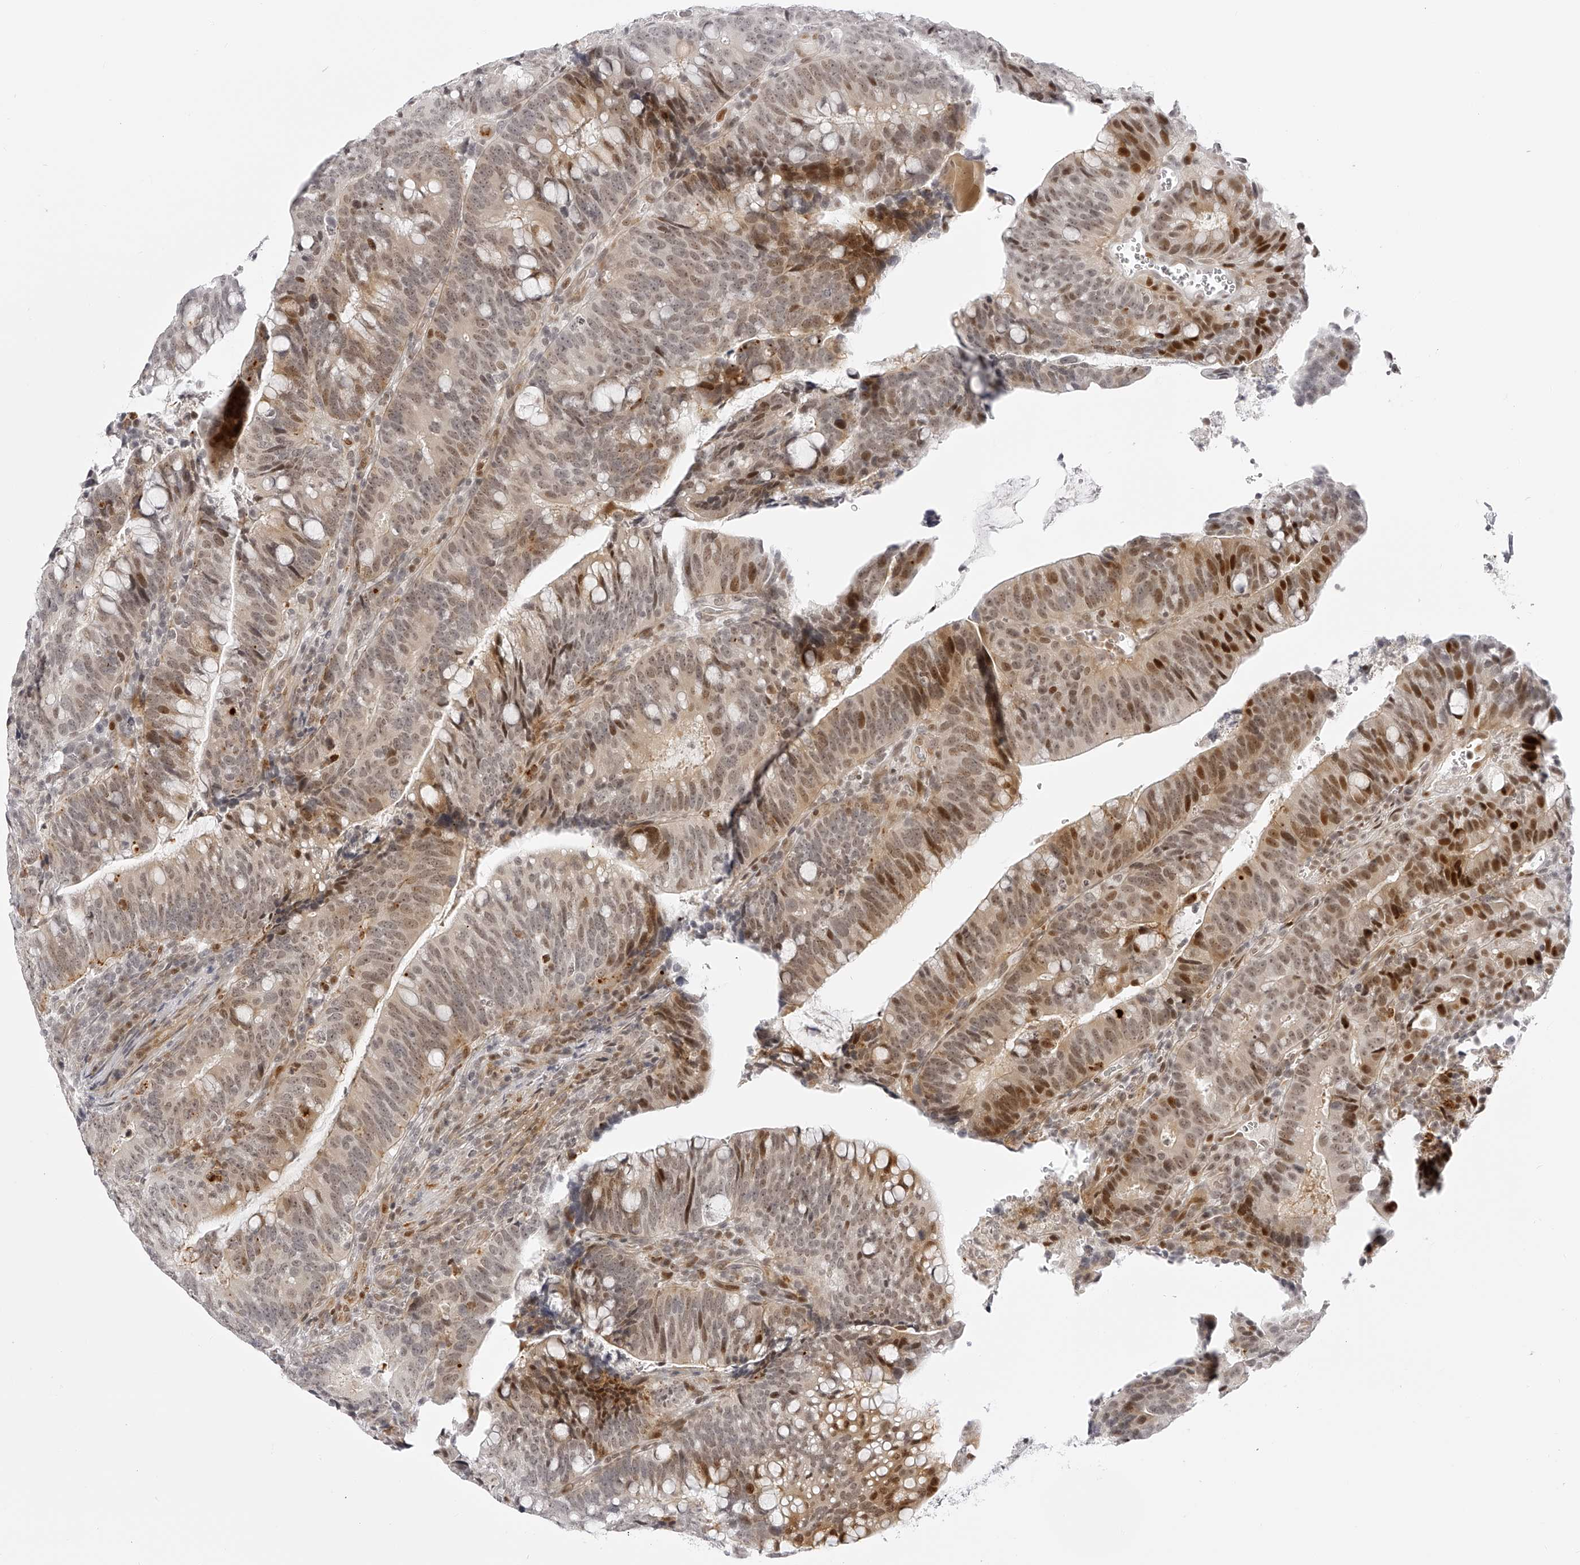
{"staining": {"intensity": "moderate", "quantity": "25%-75%", "location": "cytoplasmic/membranous,nuclear"}, "tissue": "colorectal cancer", "cell_type": "Tumor cells", "image_type": "cancer", "snomed": [{"axis": "morphology", "description": "Adenocarcinoma, NOS"}, {"axis": "topography", "description": "Colon"}], "caption": "A medium amount of moderate cytoplasmic/membranous and nuclear expression is present in about 25%-75% of tumor cells in adenocarcinoma (colorectal) tissue. Nuclei are stained in blue.", "gene": "PLEKHG1", "patient": {"sex": "female", "age": 66}}